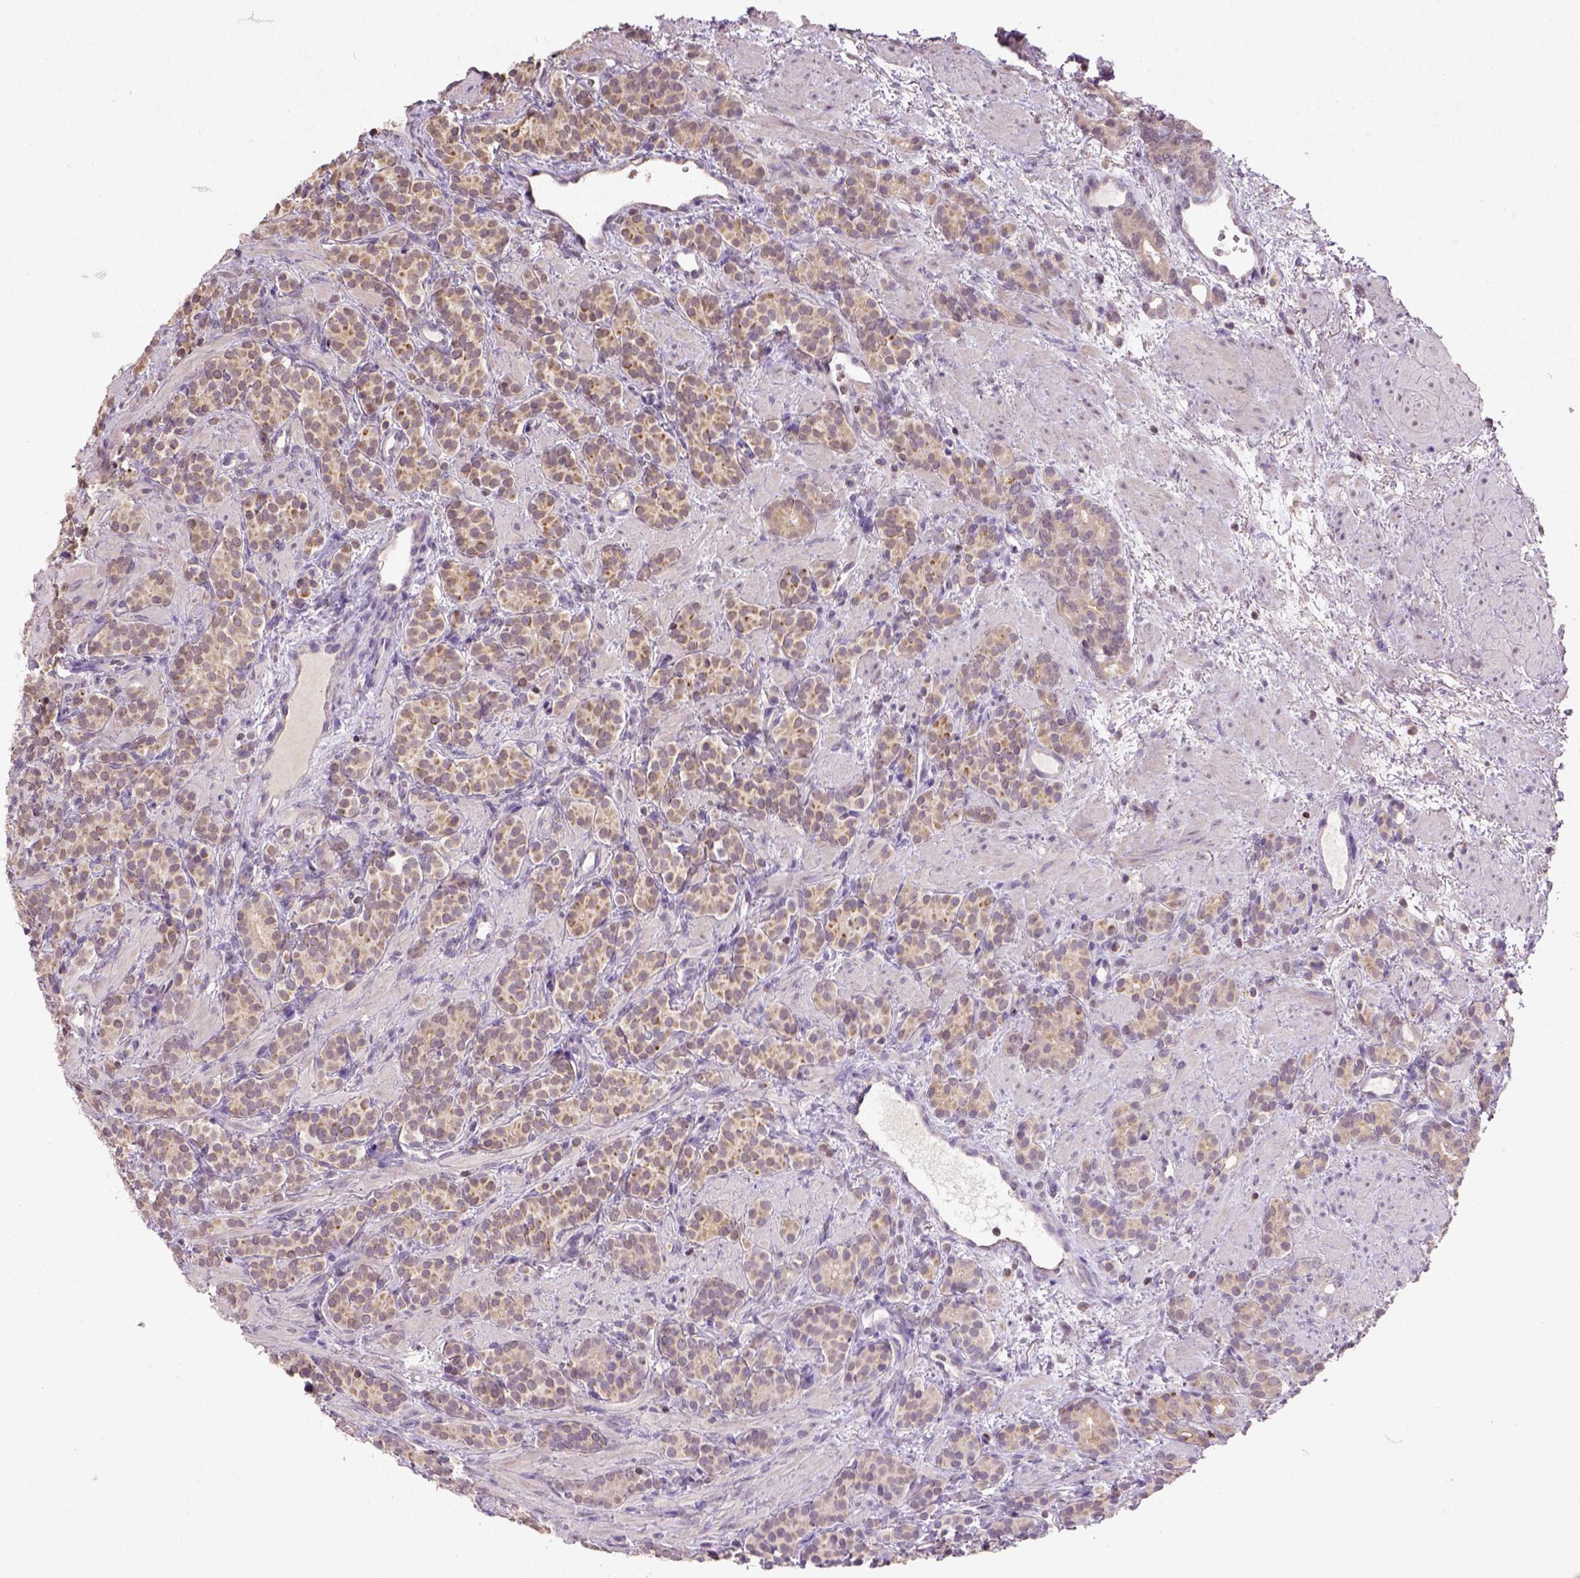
{"staining": {"intensity": "weak", "quantity": "25%-75%", "location": "cytoplasmic/membranous"}, "tissue": "prostate cancer", "cell_type": "Tumor cells", "image_type": "cancer", "snomed": [{"axis": "morphology", "description": "Adenocarcinoma, High grade"}, {"axis": "topography", "description": "Prostate"}], "caption": "Prostate cancer (high-grade adenocarcinoma) stained with IHC displays weak cytoplasmic/membranous staining in approximately 25%-75% of tumor cells.", "gene": "NUDT3", "patient": {"sex": "male", "age": 84}}